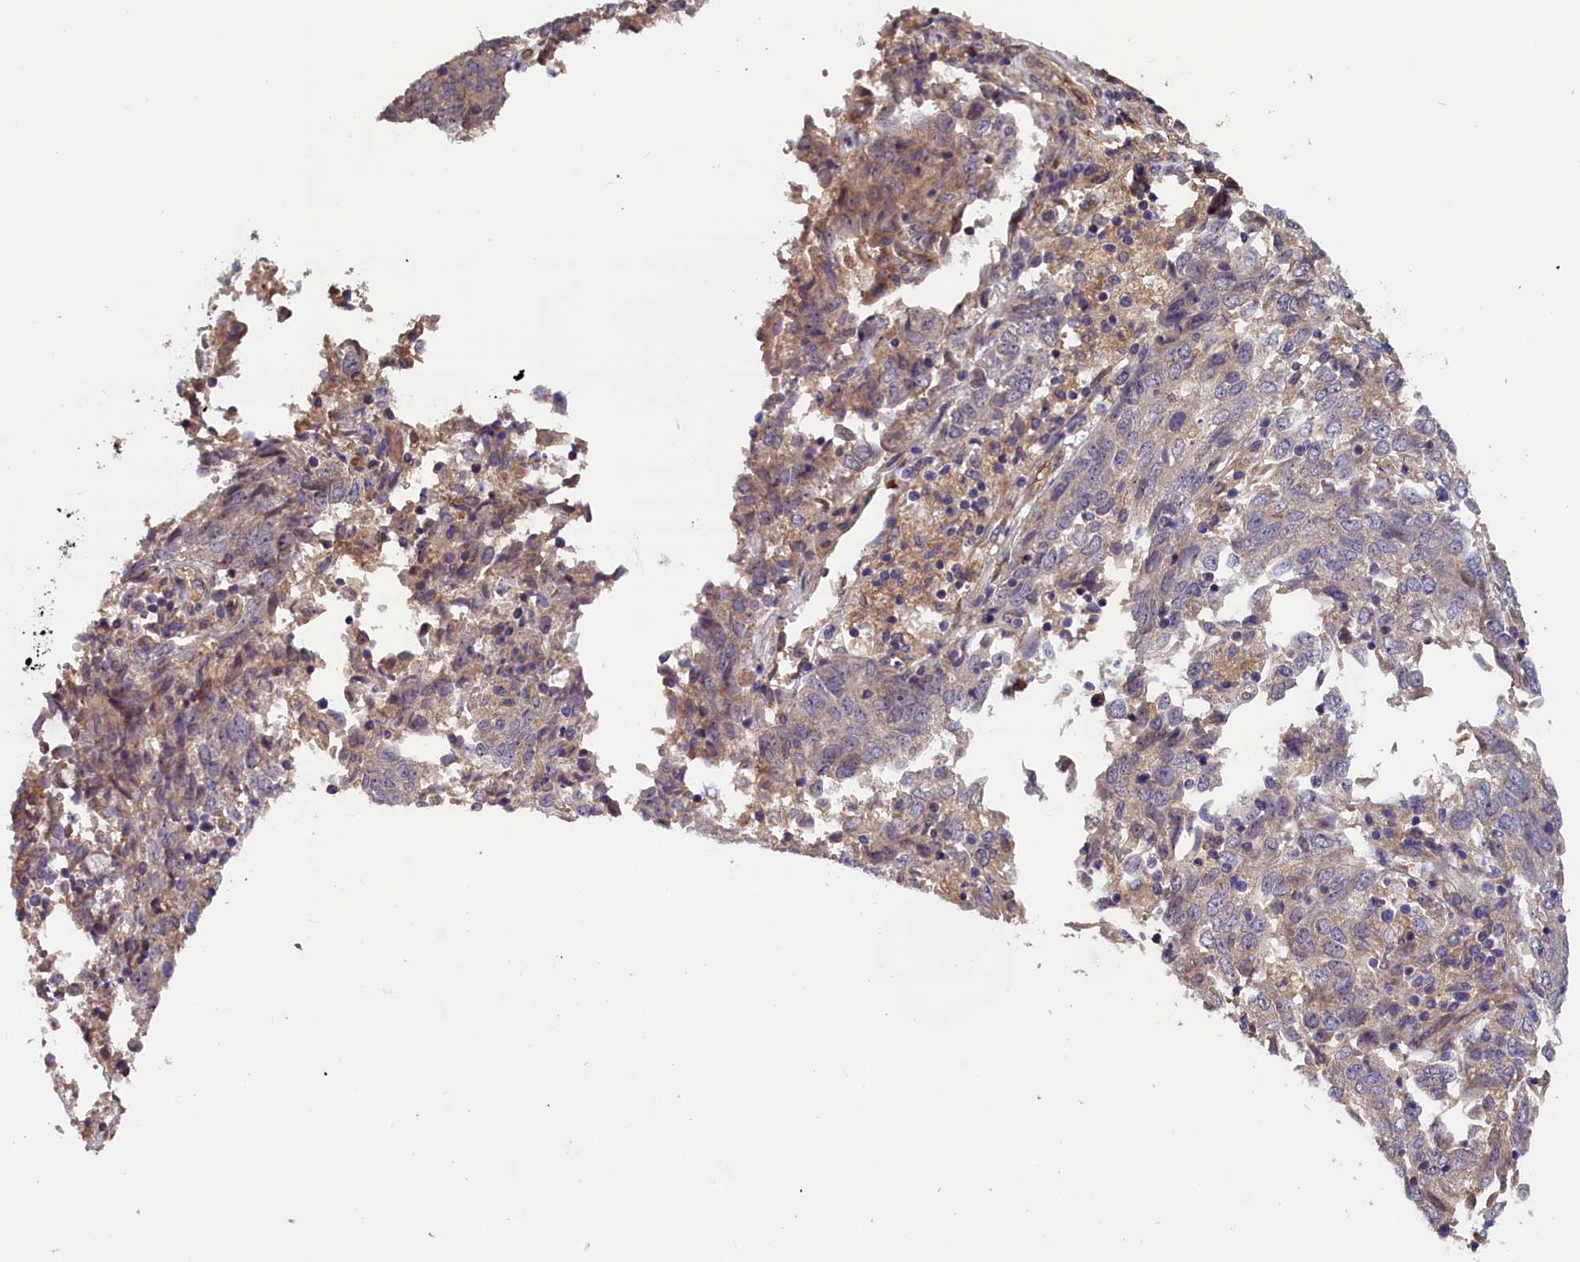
{"staining": {"intensity": "weak", "quantity": "25%-75%", "location": "cytoplasmic/membranous"}, "tissue": "endometrial cancer", "cell_type": "Tumor cells", "image_type": "cancer", "snomed": [{"axis": "morphology", "description": "Adenocarcinoma, NOS"}, {"axis": "topography", "description": "Endometrium"}], "caption": "About 25%-75% of tumor cells in endometrial cancer exhibit weak cytoplasmic/membranous protein expression as visualized by brown immunohistochemical staining.", "gene": "CCDC9B", "patient": {"sex": "female", "age": 80}}